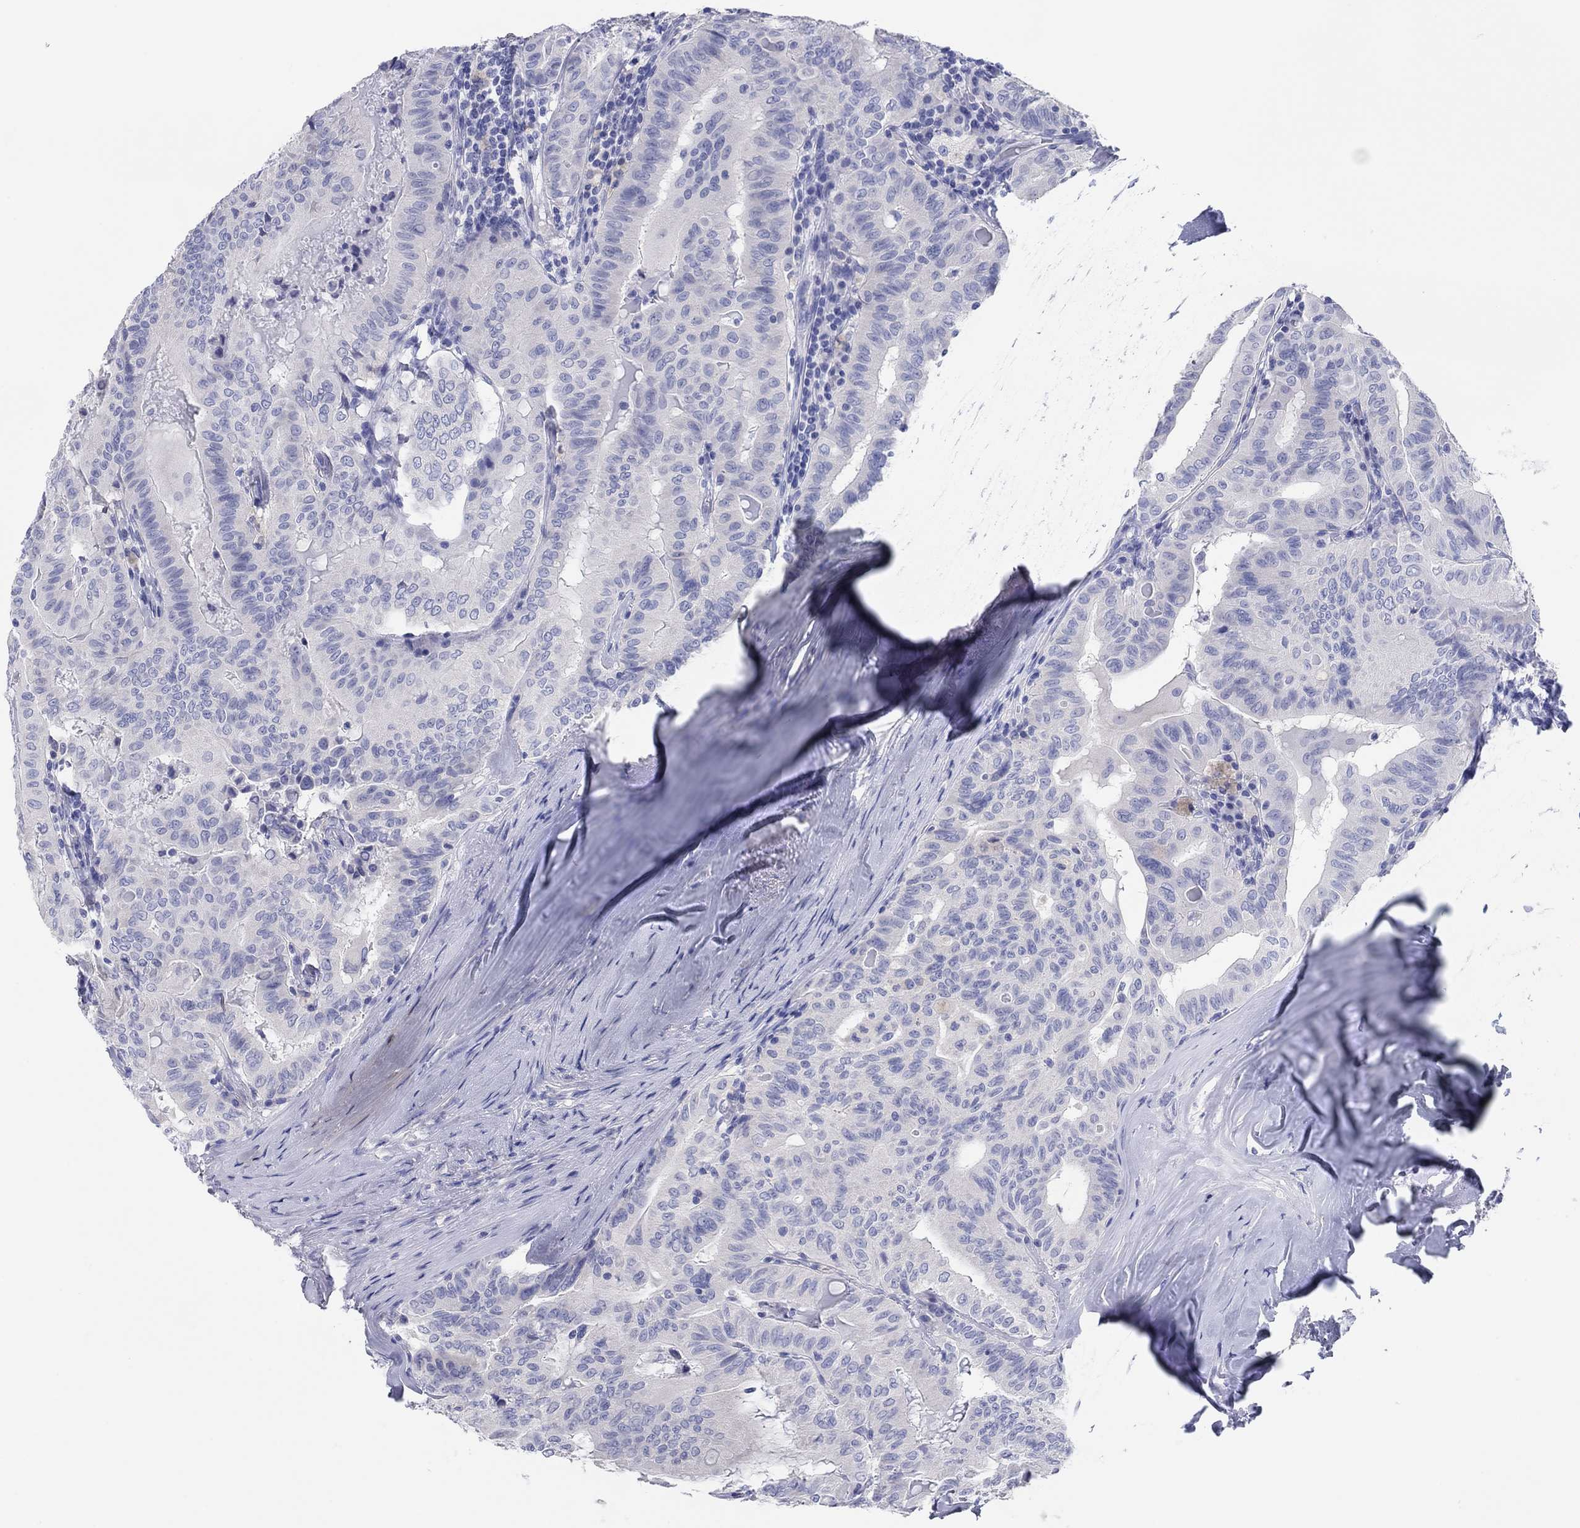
{"staining": {"intensity": "negative", "quantity": "none", "location": "none"}, "tissue": "thyroid cancer", "cell_type": "Tumor cells", "image_type": "cancer", "snomed": [{"axis": "morphology", "description": "Papillary adenocarcinoma, NOS"}, {"axis": "topography", "description": "Thyroid gland"}], "caption": "This photomicrograph is of thyroid cancer (papillary adenocarcinoma) stained with immunohistochemistry (IHC) to label a protein in brown with the nuclei are counter-stained blue. There is no positivity in tumor cells. Brightfield microscopy of immunohistochemistry stained with DAB (brown) and hematoxylin (blue), captured at high magnification.", "gene": "ERICH3", "patient": {"sex": "female", "age": 68}}